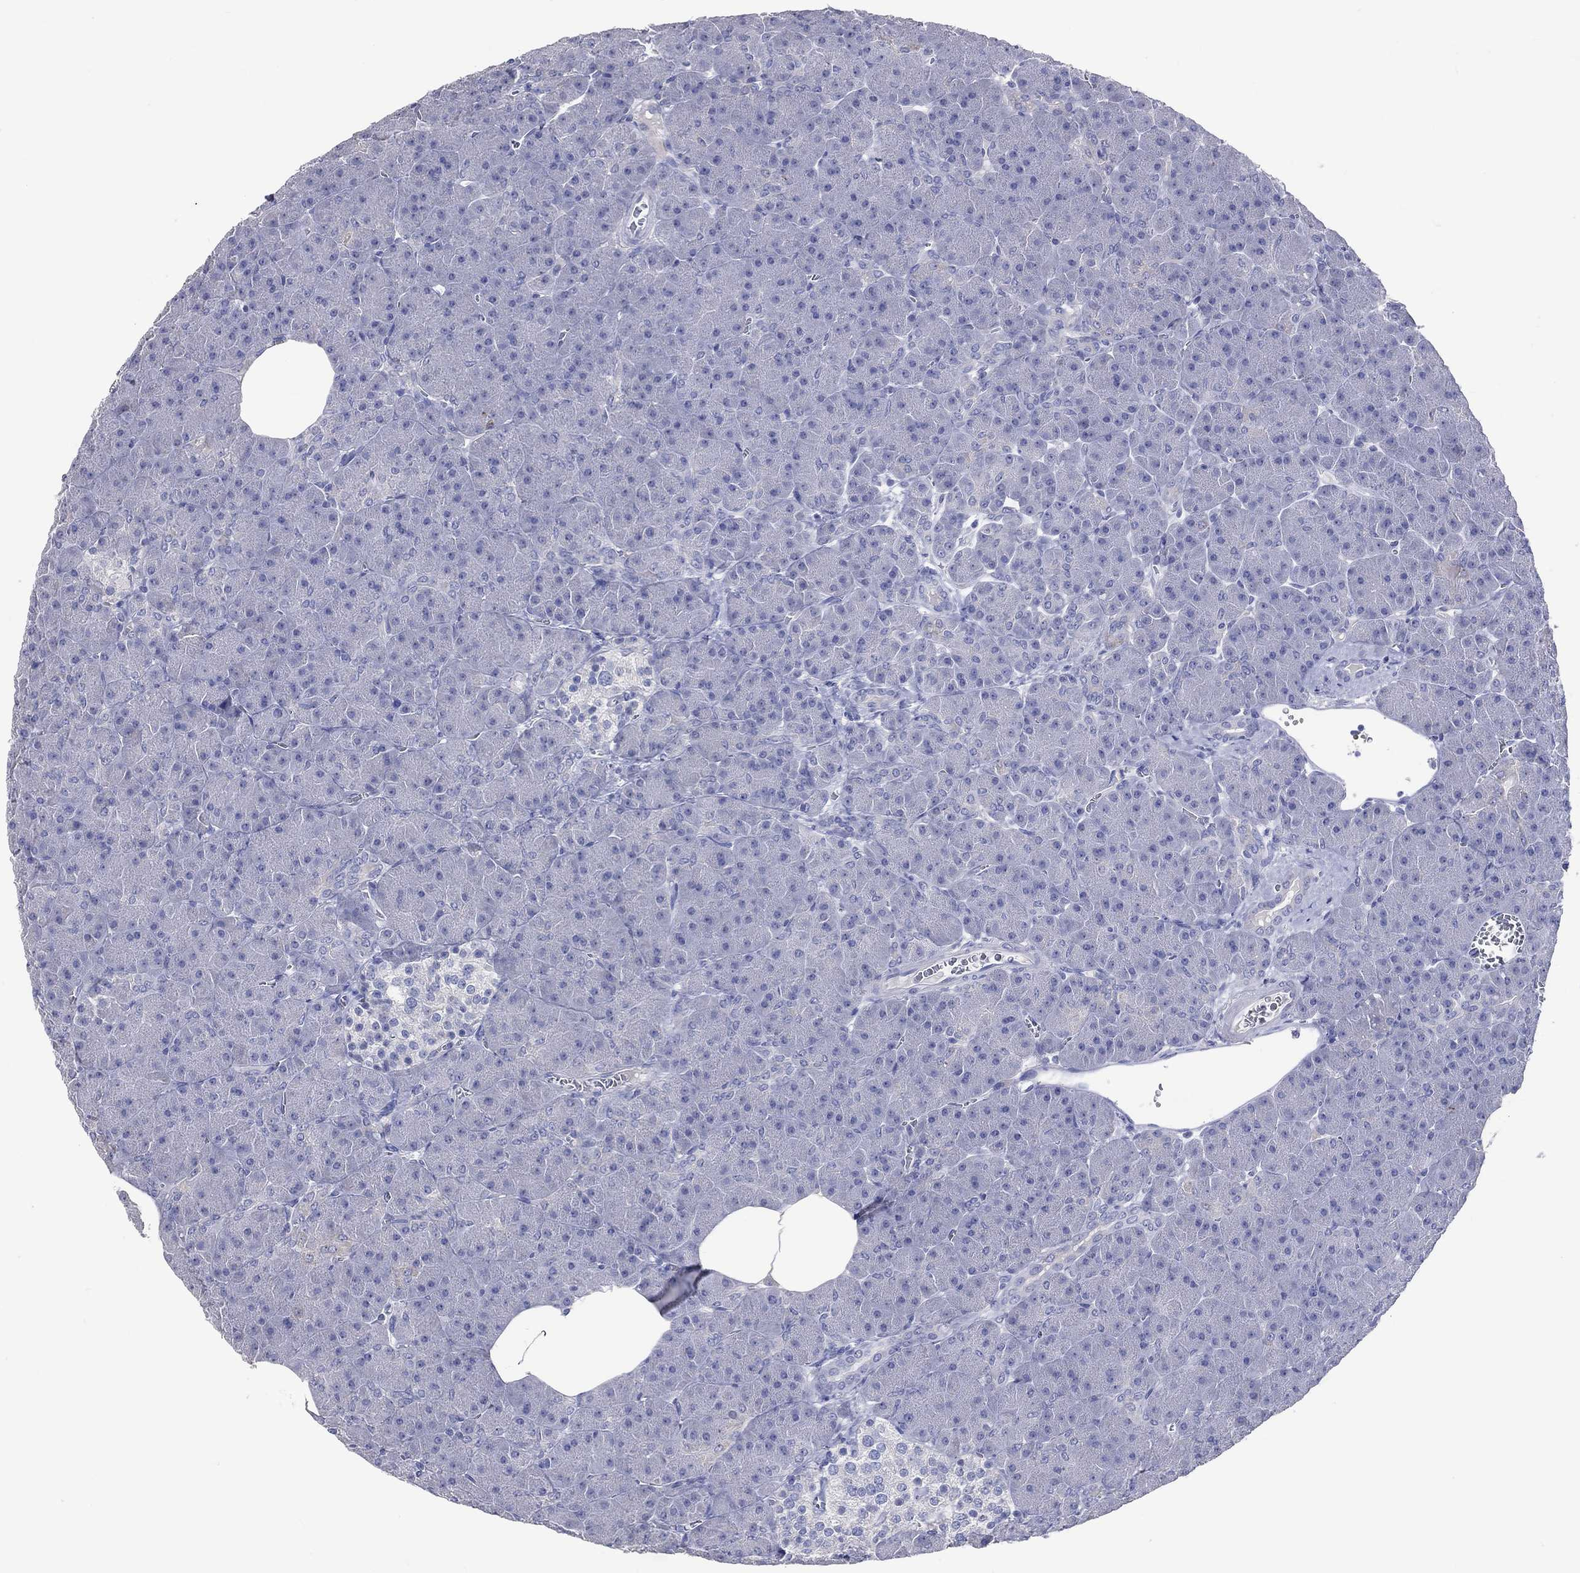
{"staining": {"intensity": "negative", "quantity": "none", "location": "none"}, "tissue": "pancreas", "cell_type": "Exocrine glandular cells", "image_type": "normal", "snomed": [{"axis": "morphology", "description": "Normal tissue, NOS"}, {"axis": "topography", "description": "Pancreas"}], "caption": "Protein analysis of unremarkable pancreas reveals no significant positivity in exocrine glandular cells.", "gene": "DNAH6", "patient": {"sex": "male", "age": 61}}